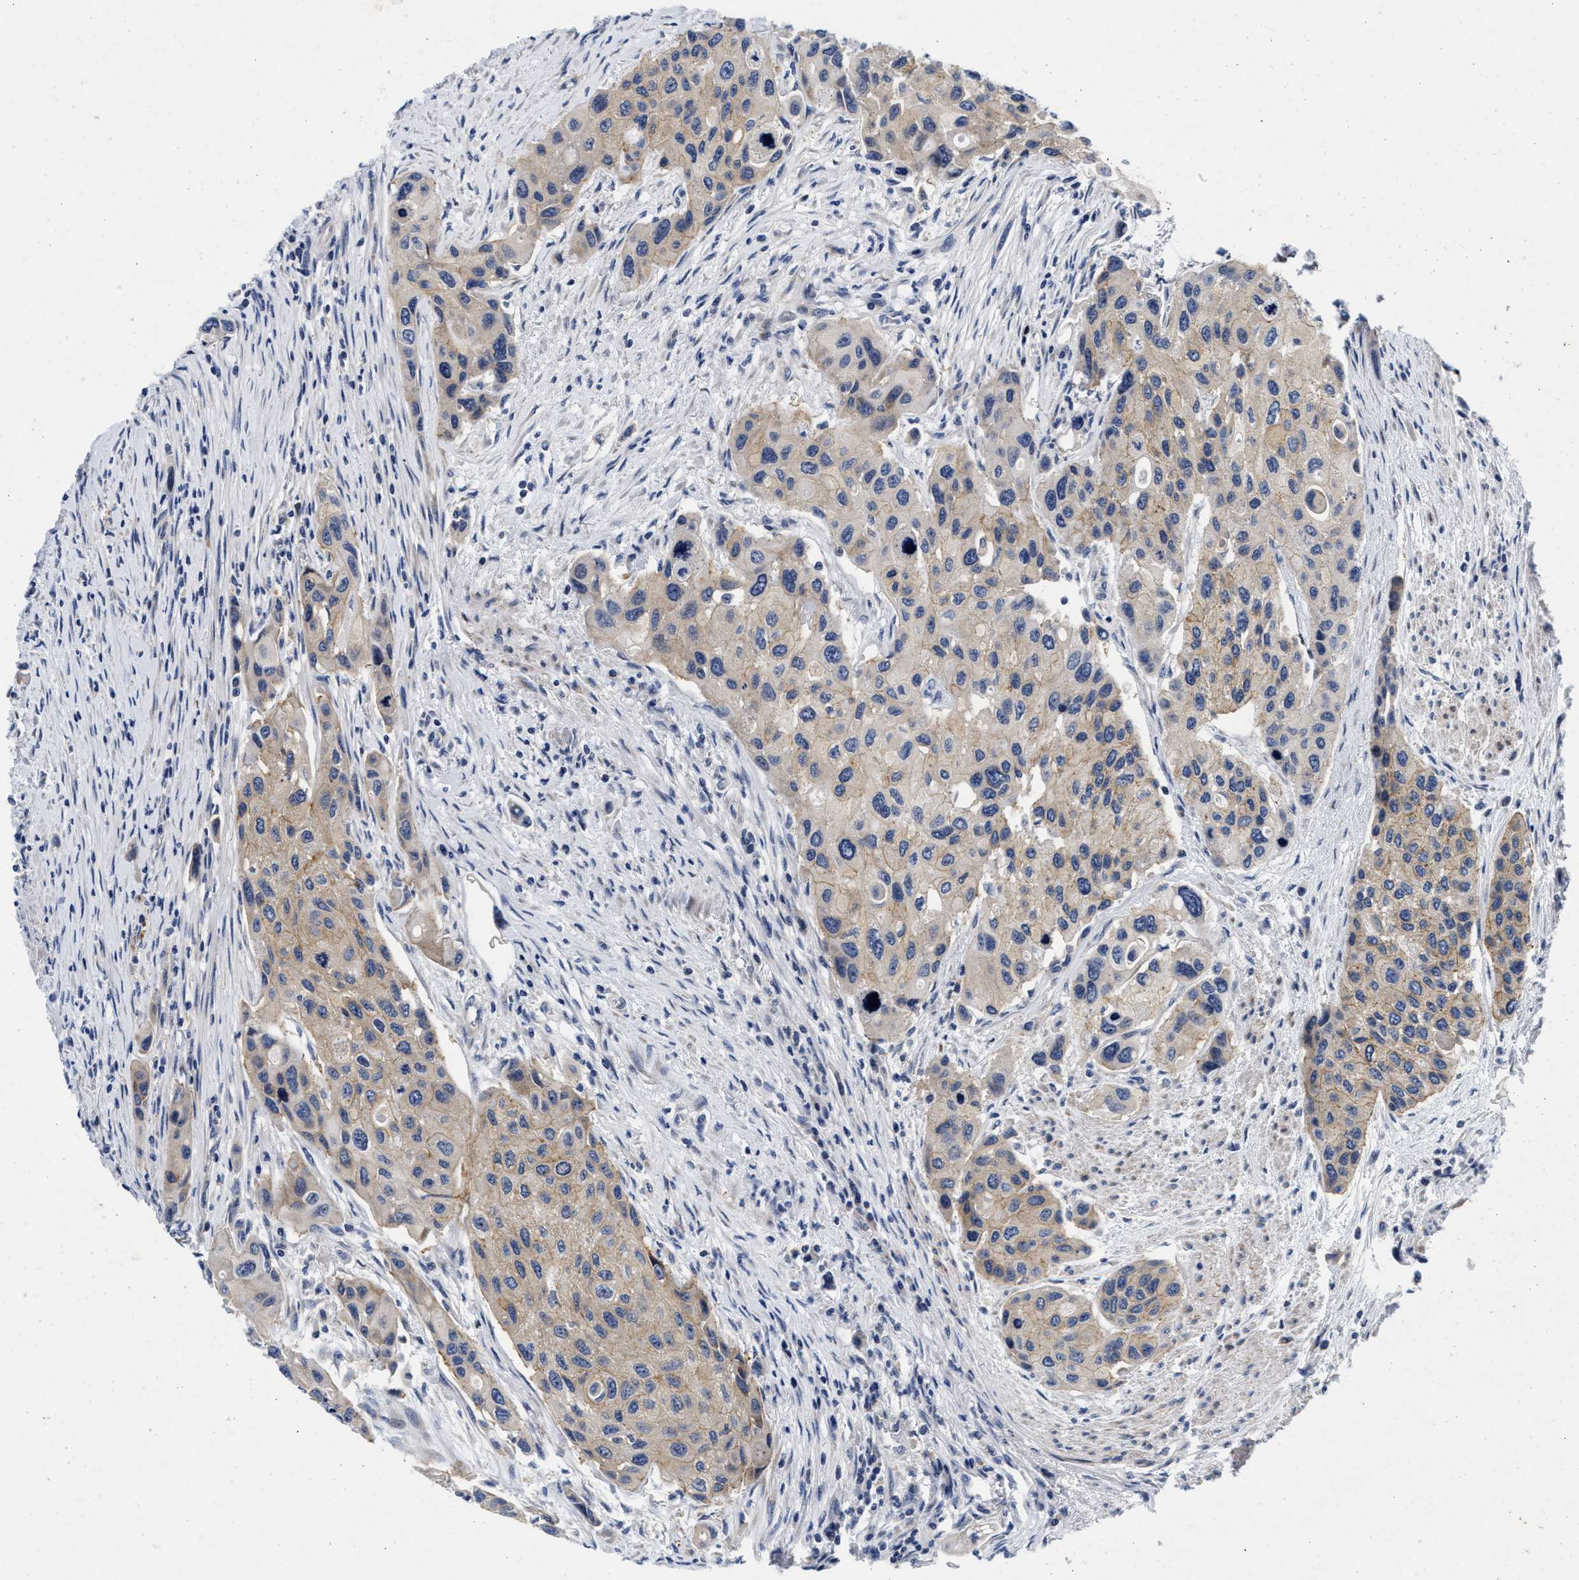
{"staining": {"intensity": "weak", "quantity": ">75%", "location": "cytoplasmic/membranous"}, "tissue": "urothelial cancer", "cell_type": "Tumor cells", "image_type": "cancer", "snomed": [{"axis": "morphology", "description": "Urothelial carcinoma, High grade"}, {"axis": "topography", "description": "Urinary bladder"}], "caption": "Immunohistochemical staining of human urothelial carcinoma (high-grade) demonstrates low levels of weak cytoplasmic/membranous protein expression in approximately >75% of tumor cells. (DAB IHC with brightfield microscopy, high magnification).", "gene": "LAD1", "patient": {"sex": "female", "age": 56}}